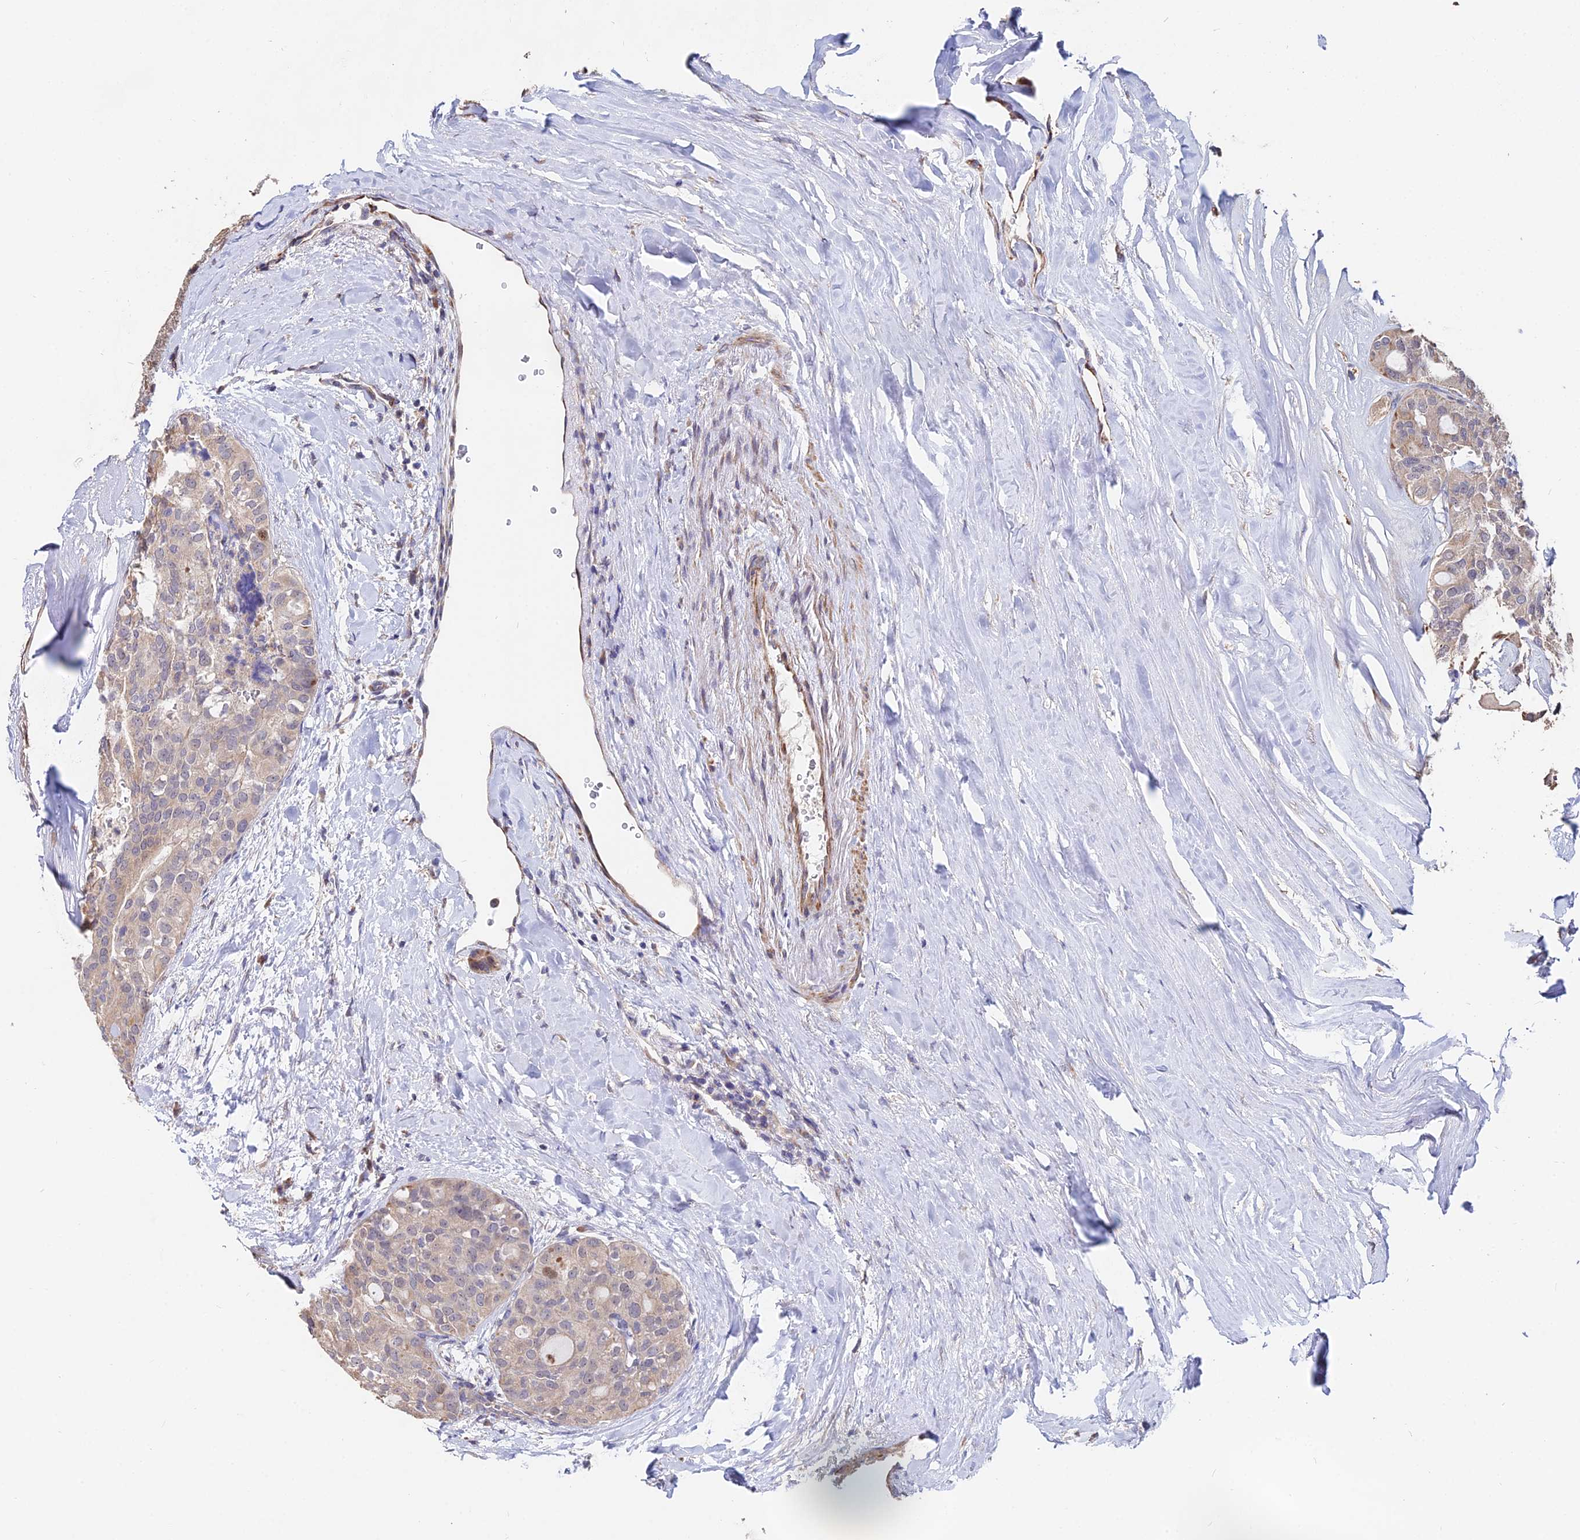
{"staining": {"intensity": "weak", "quantity": "<25%", "location": "nuclear"}, "tissue": "thyroid cancer", "cell_type": "Tumor cells", "image_type": "cancer", "snomed": [{"axis": "morphology", "description": "Follicular adenoma carcinoma, NOS"}, {"axis": "topography", "description": "Thyroid gland"}], "caption": "The micrograph displays no staining of tumor cells in thyroid follicular adenoma carcinoma.", "gene": "ACTR5", "patient": {"sex": "male", "age": 75}}